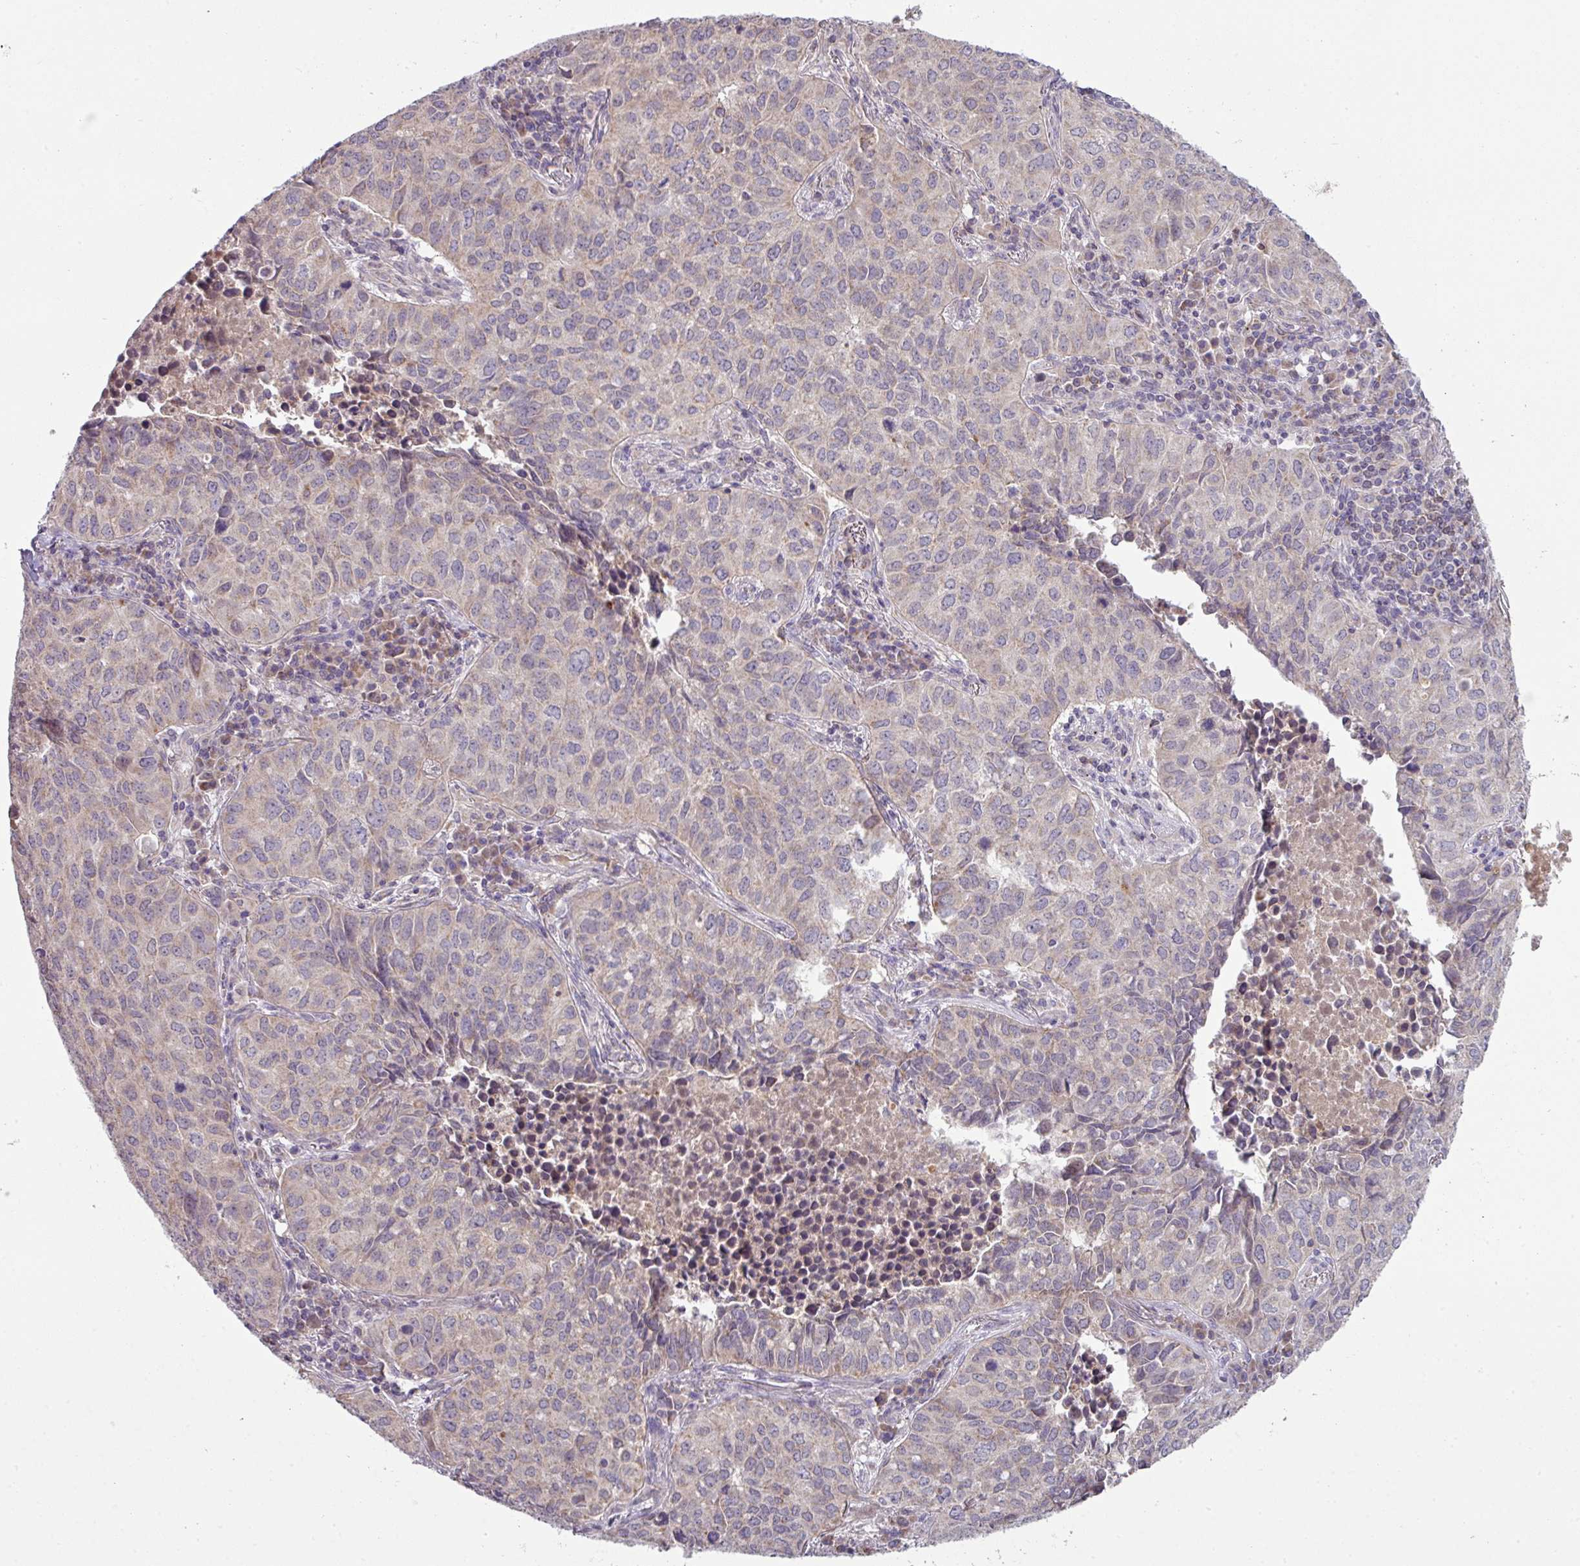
{"staining": {"intensity": "weak", "quantity": "<25%", "location": "cytoplasmic/membranous"}, "tissue": "lung cancer", "cell_type": "Tumor cells", "image_type": "cancer", "snomed": [{"axis": "morphology", "description": "Adenocarcinoma, NOS"}, {"axis": "topography", "description": "Lung"}], "caption": "Lung cancer (adenocarcinoma) was stained to show a protein in brown. There is no significant staining in tumor cells.", "gene": "LRRC9", "patient": {"sex": "female", "age": 50}}